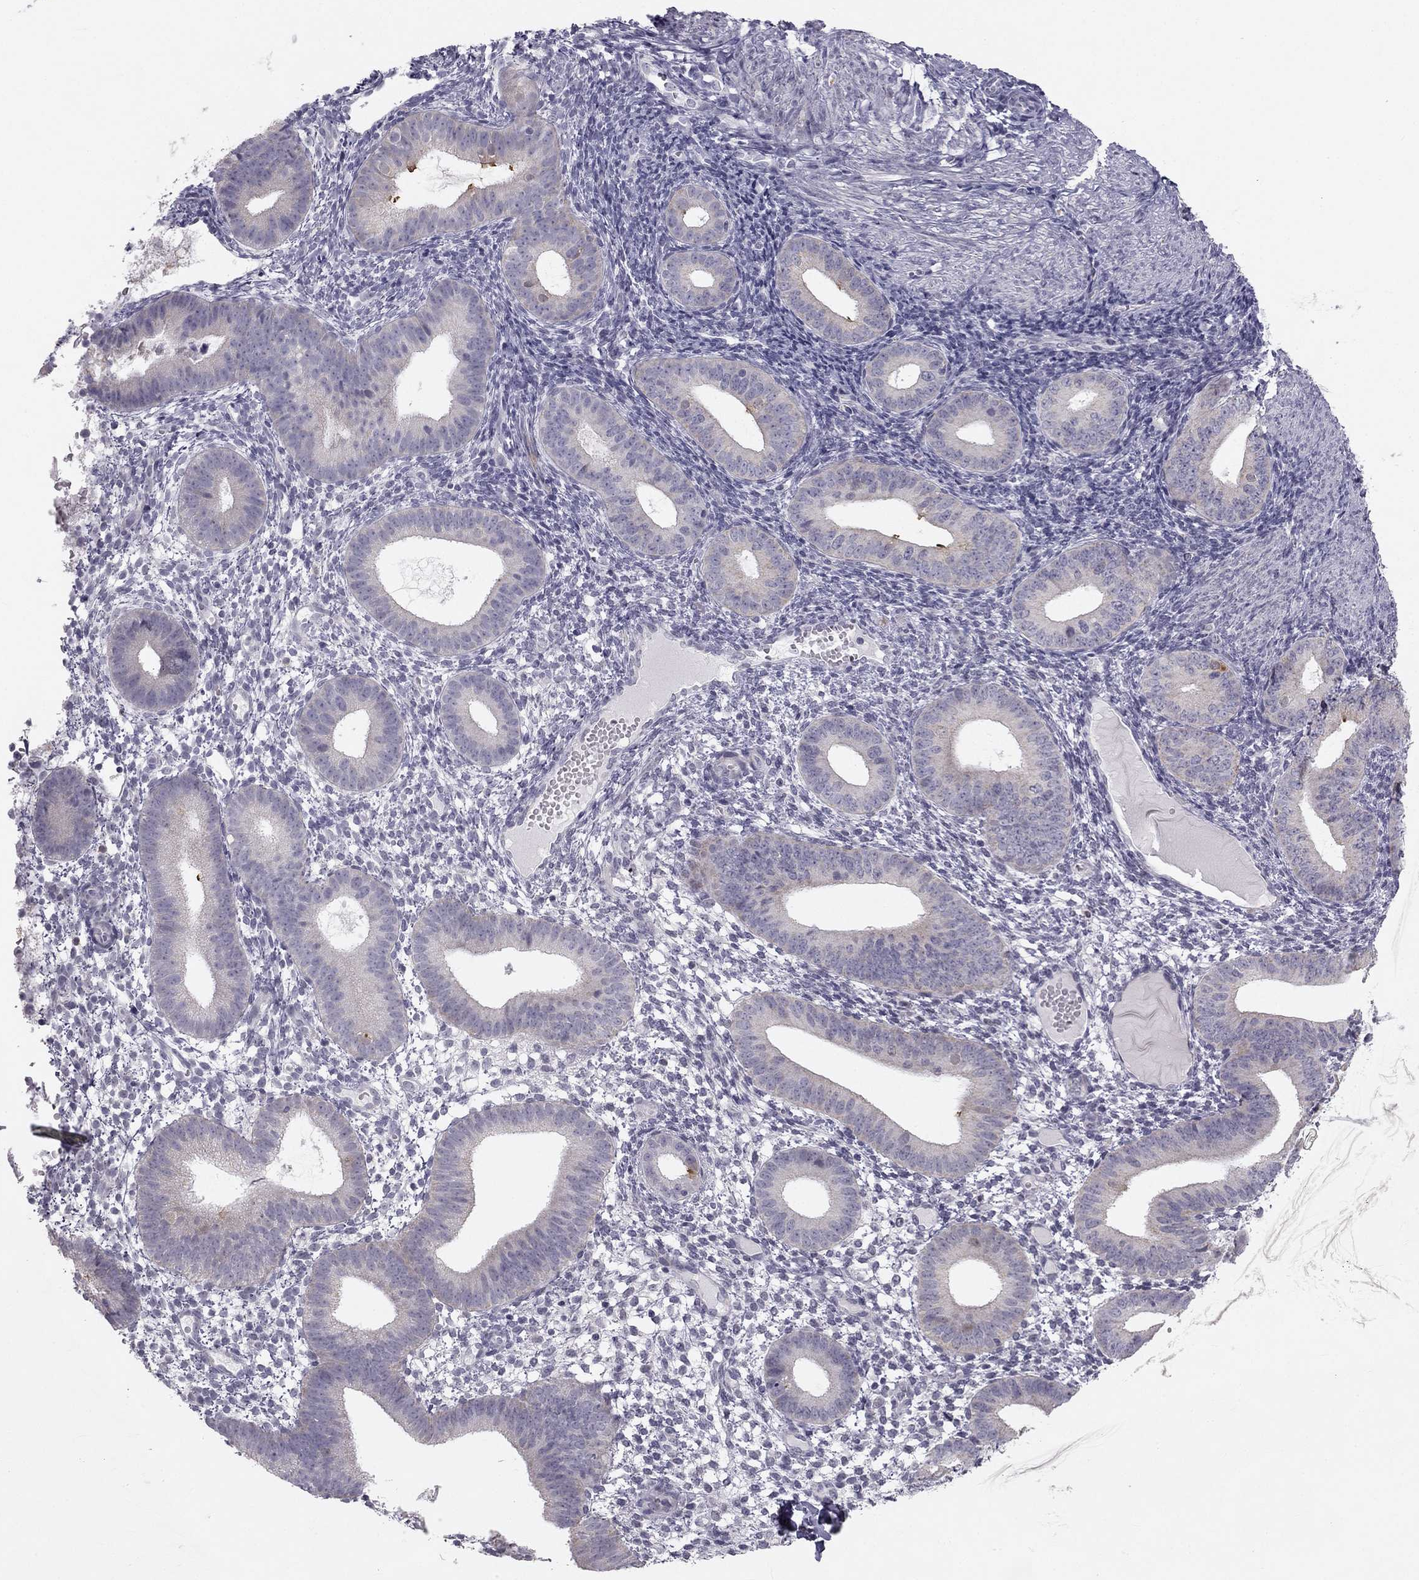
{"staining": {"intensity": "negative", "quantity": "none", "location": "none"}, "tissue": "endometrium", "cell_type": "Cells in endometrial stroma", "image_type": "normal", "snomed": [{"axis": "morphology", "description": "Normal tissue, NOS"}, {"axis": "topography", "description": "Endometrium"}], "caption": "The image shows no staining of cells in endometrial stroma in normal endometrium.", "gene": "C5orf49", "patient": {"sex": "female", "age": 39}}